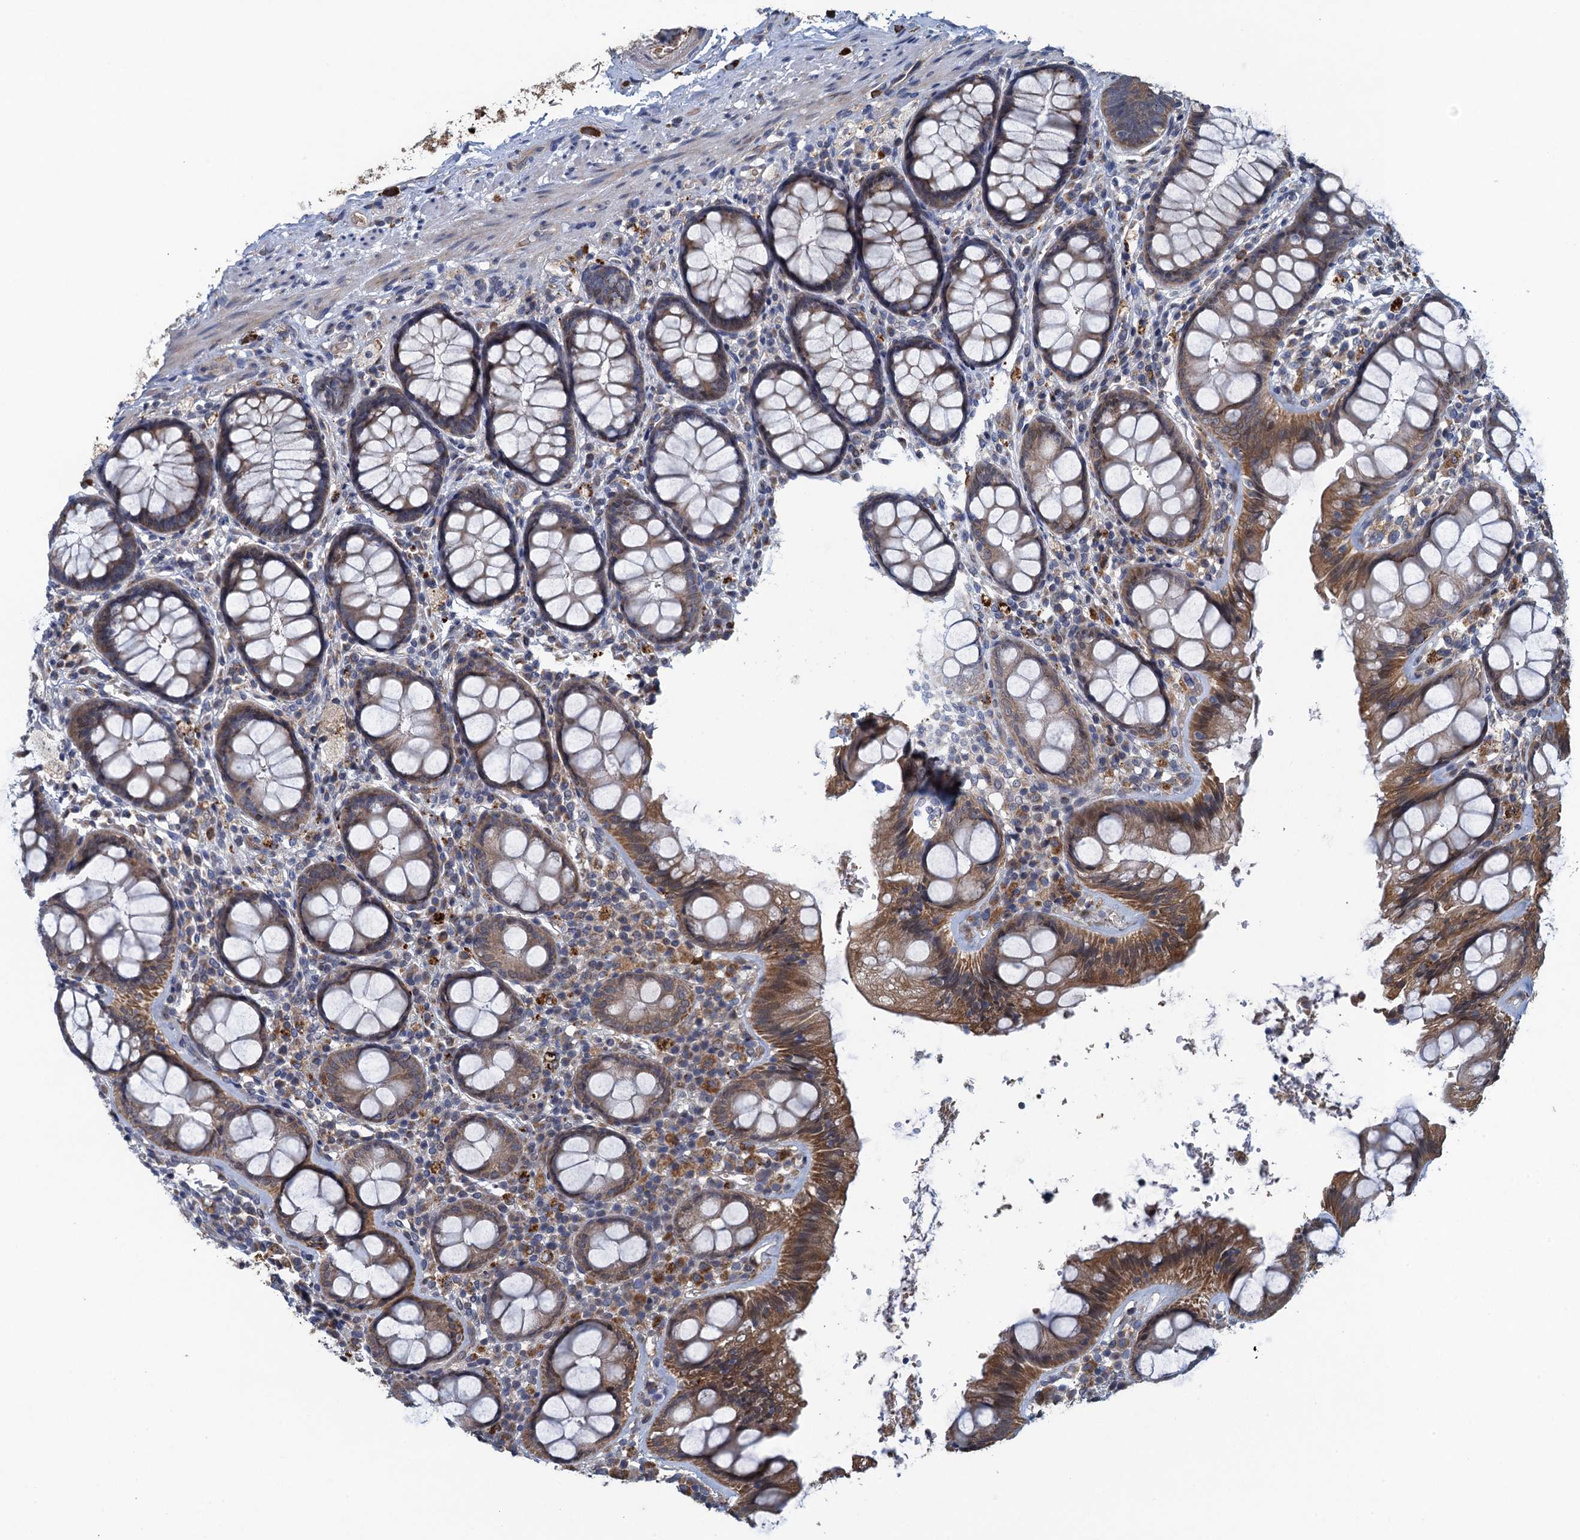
{"staining": {"intensity": "moderate", "quantity": ">75%", "location": "cytoplasmic/membranous"}, "tissue": "rectum", "cell_type": "Glandular cells", "image_type": "normal", "snomed": [{"axis": "morphology", "description": "Normal tissue, NOS"}, {"axis": "topography", "description": "Rectum"}], "caption": "High-magnification brightfield microscopy of benign rectum stained with DAB (3,3'-diaminobenzidine) (brown) and counterstained with hematoxylin (blue). glandular cells exhibit moderate cytoplasmic/membranous positivity is appreciated in approximately>75% of cells. (DAB IHC with brightfield microscopy, high magnification).", "gene": "KBTBD8", "patient": {"sex": "male", "age": 83}}